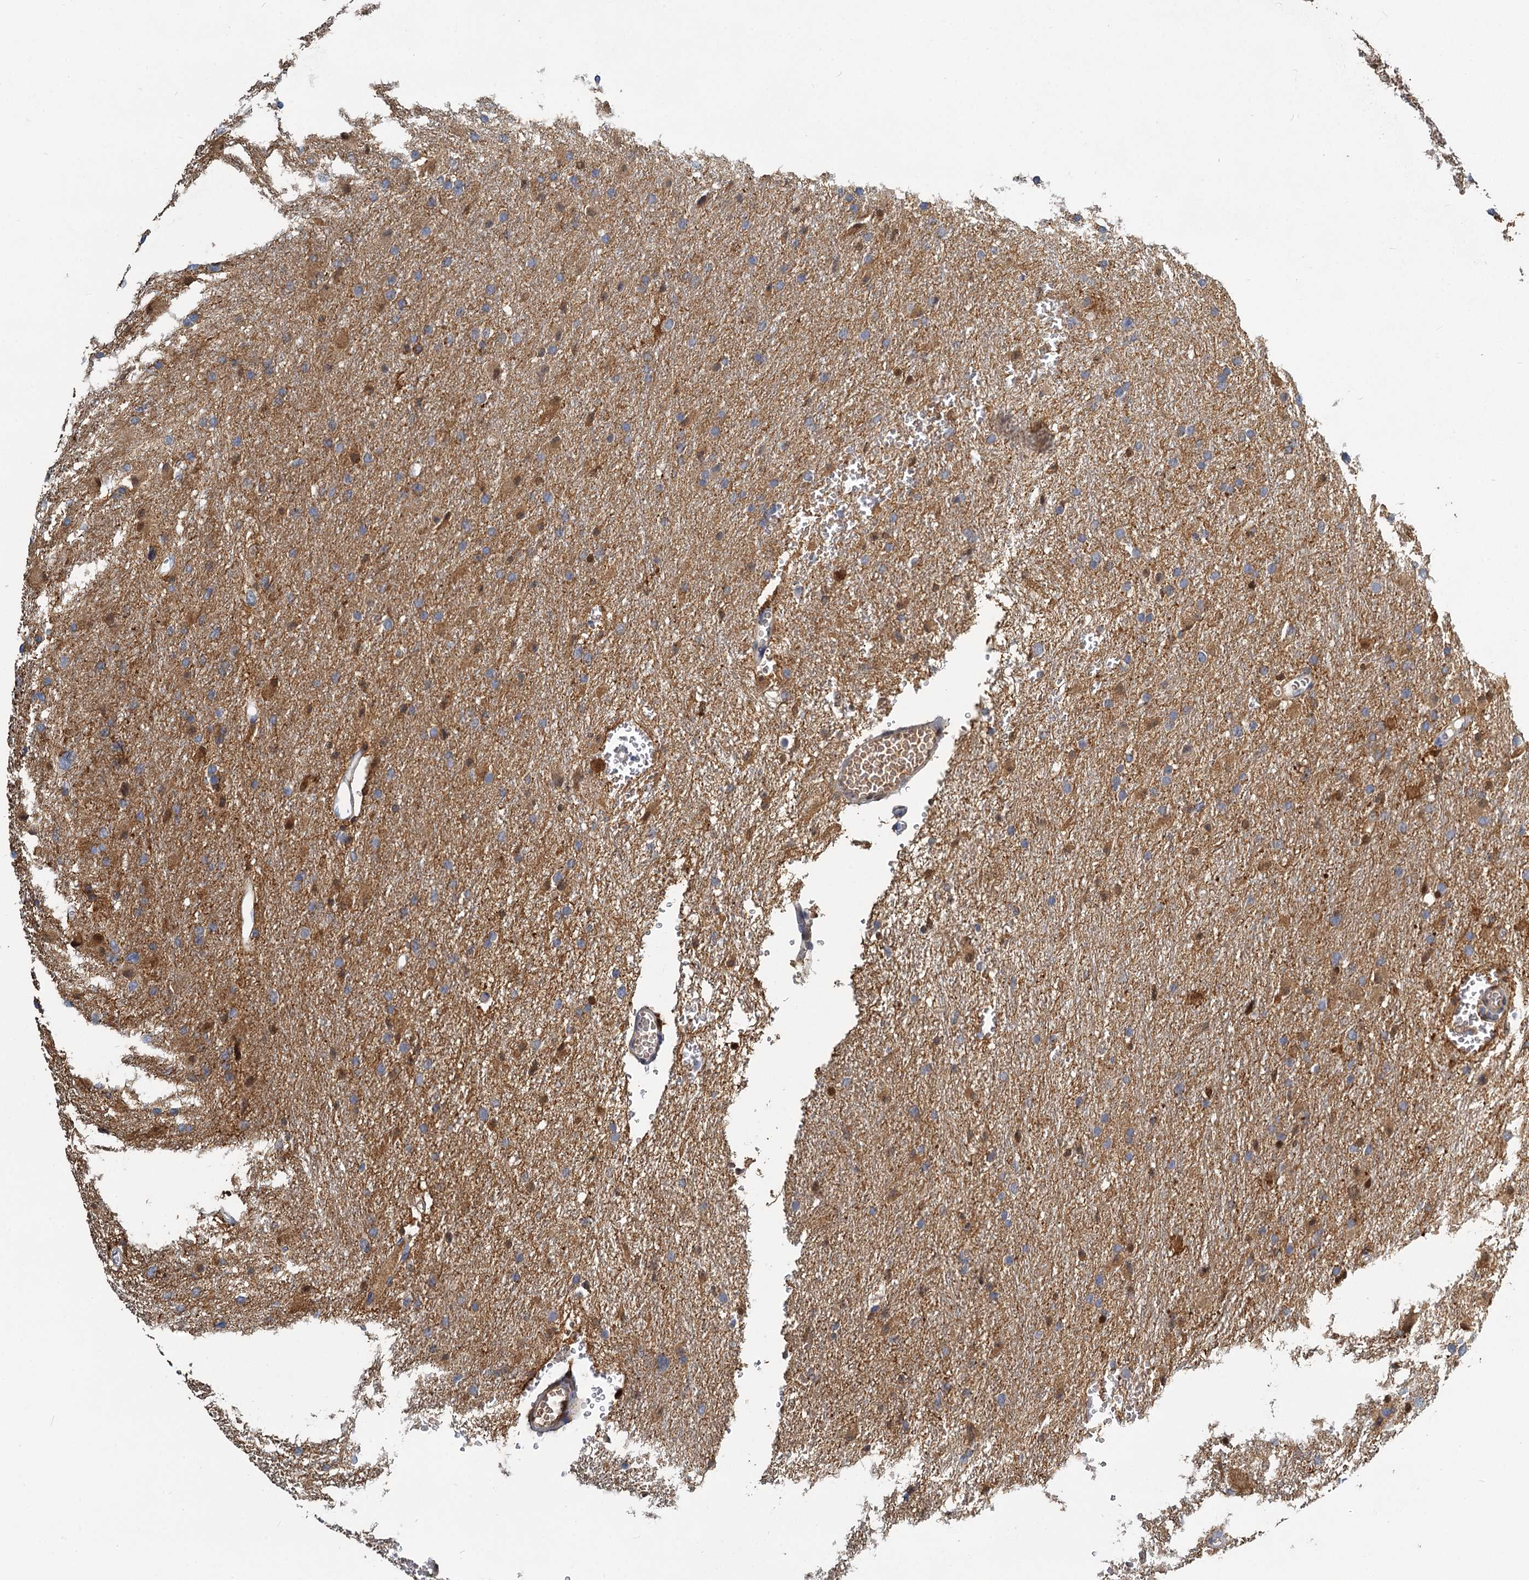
{"staining": {"intensity": "moderate", "quantity": "25%-75%", "location": "cytoplasmic/membranous,nuclear"}, "tissue": "glioma", "cell_type": "Tumor cells", "image_type": "cancer", "snomed": [{"axis": "morphology", "description": "Glioma, malignant, High grade"}, {"axis": "topography", "description": "Cerebral cortex"}], "caption": "IHC (DAB) staining of human glioma exhibits moderate cytoplasmic/membranous and nuclear protein positivity in about 25%-75% of tumor cells. (DAB = brown stain, brightfield microscopy at high magnification).", "gene": "S100A6", "patient": {"sex": "female", "age": 36}}